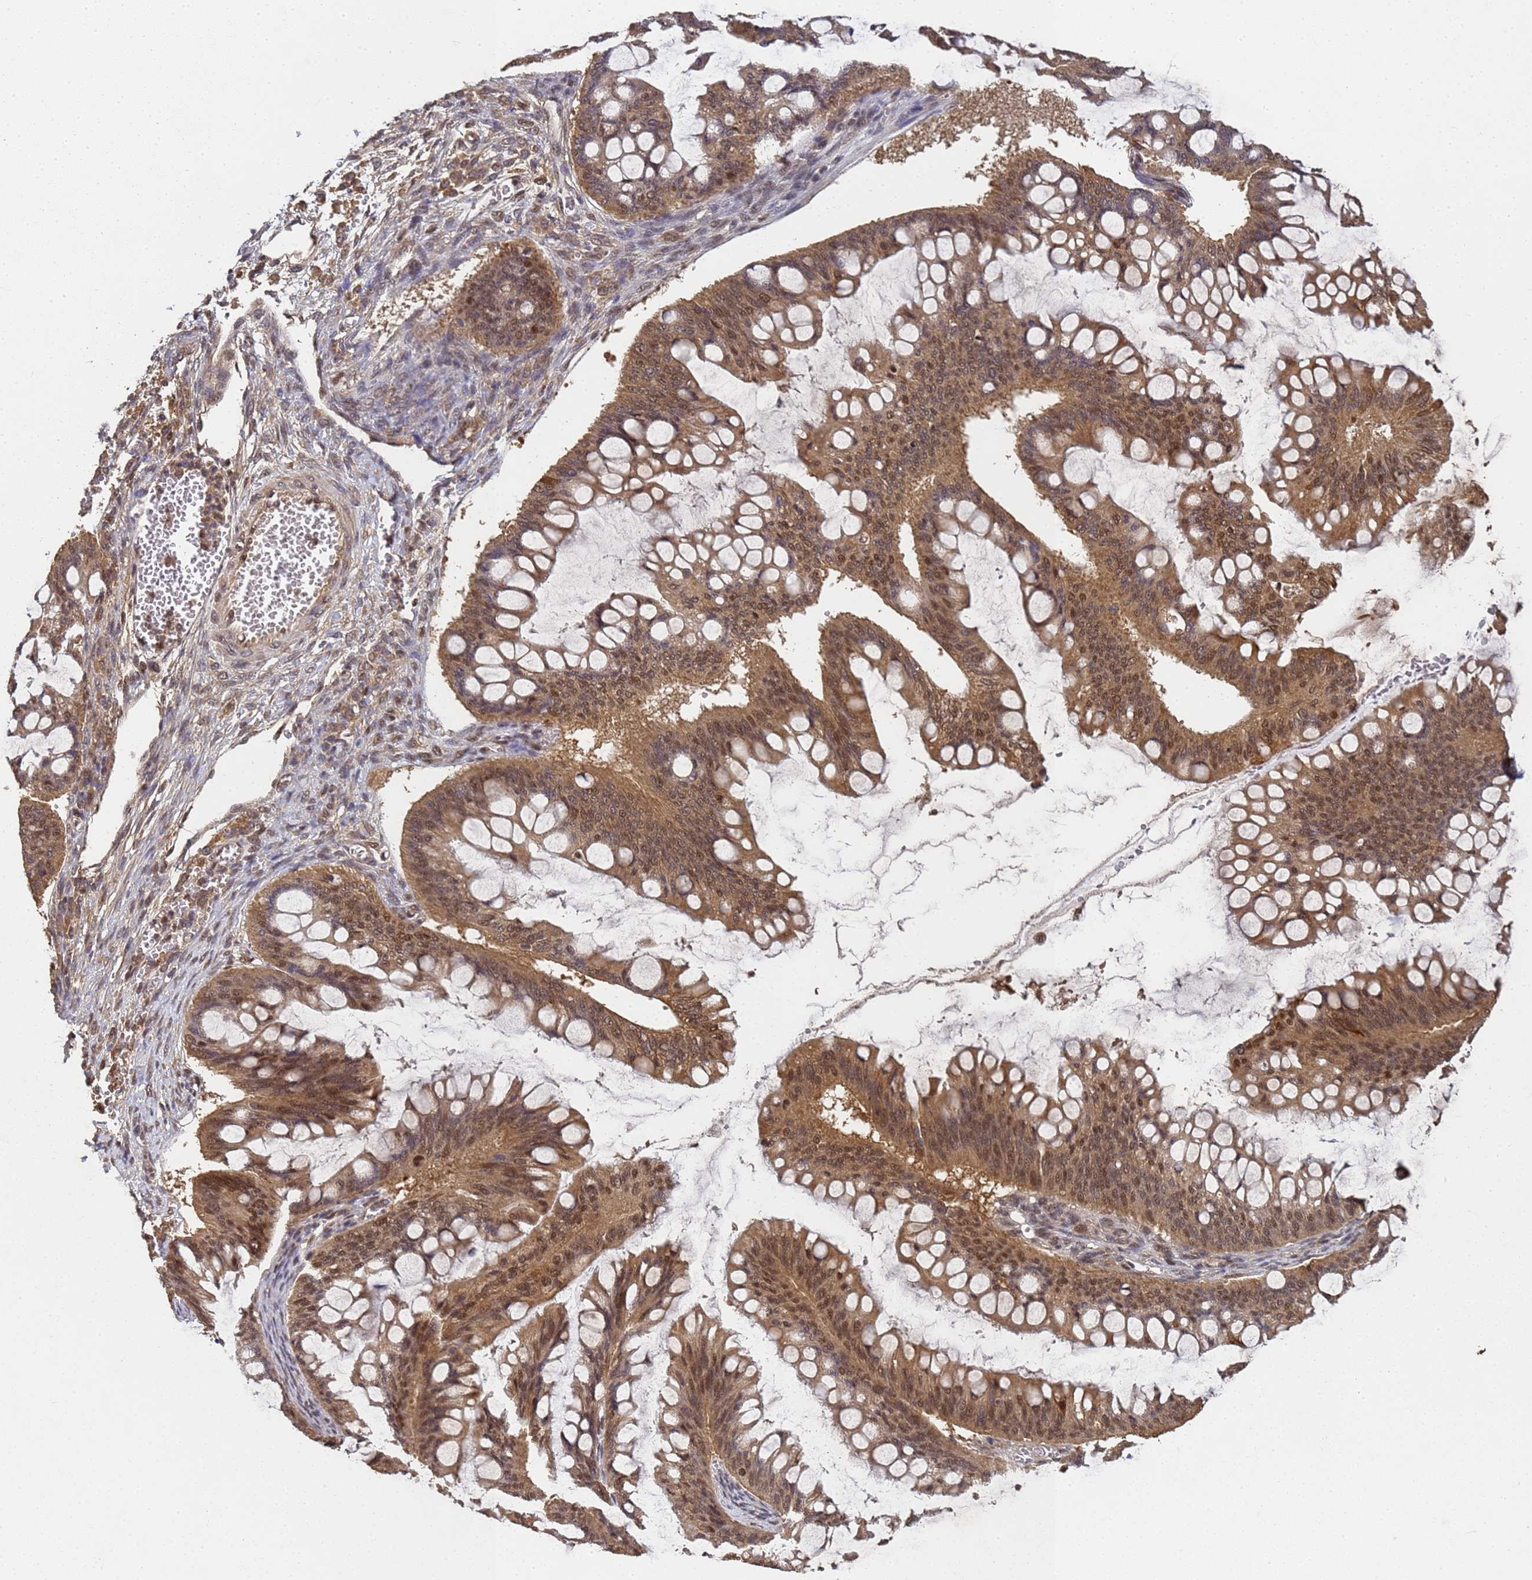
{"staining": {"intensity": "moderate", "quantity": ">75%", "location": "cytoplasmic/membranous,nuclear"}, "tissue": "ovarian cancer", "cell_type": "Tumor cells", "image_type": "cancer", "snomed": [{"axis": "morphology", "description": "Cystadenocarcinoma, mucinous, NOS"}, {"axis": "topography", "description": "Ovary"}], "caption": "Protein staining by immunohistochemistry demonstrates moderate cytoplasmic/membranous and nuclear staining in approximately >75% of tumor cells in ovarian cancer (mucinous cystadenocarcinoma). The staining is performed using DAB brown chromogen to label protein expression. The nuclei are counter-stained blue using hematoxylin.", "gene": "SECISBP2", "patient": {"sex": "female", "age": 73}}